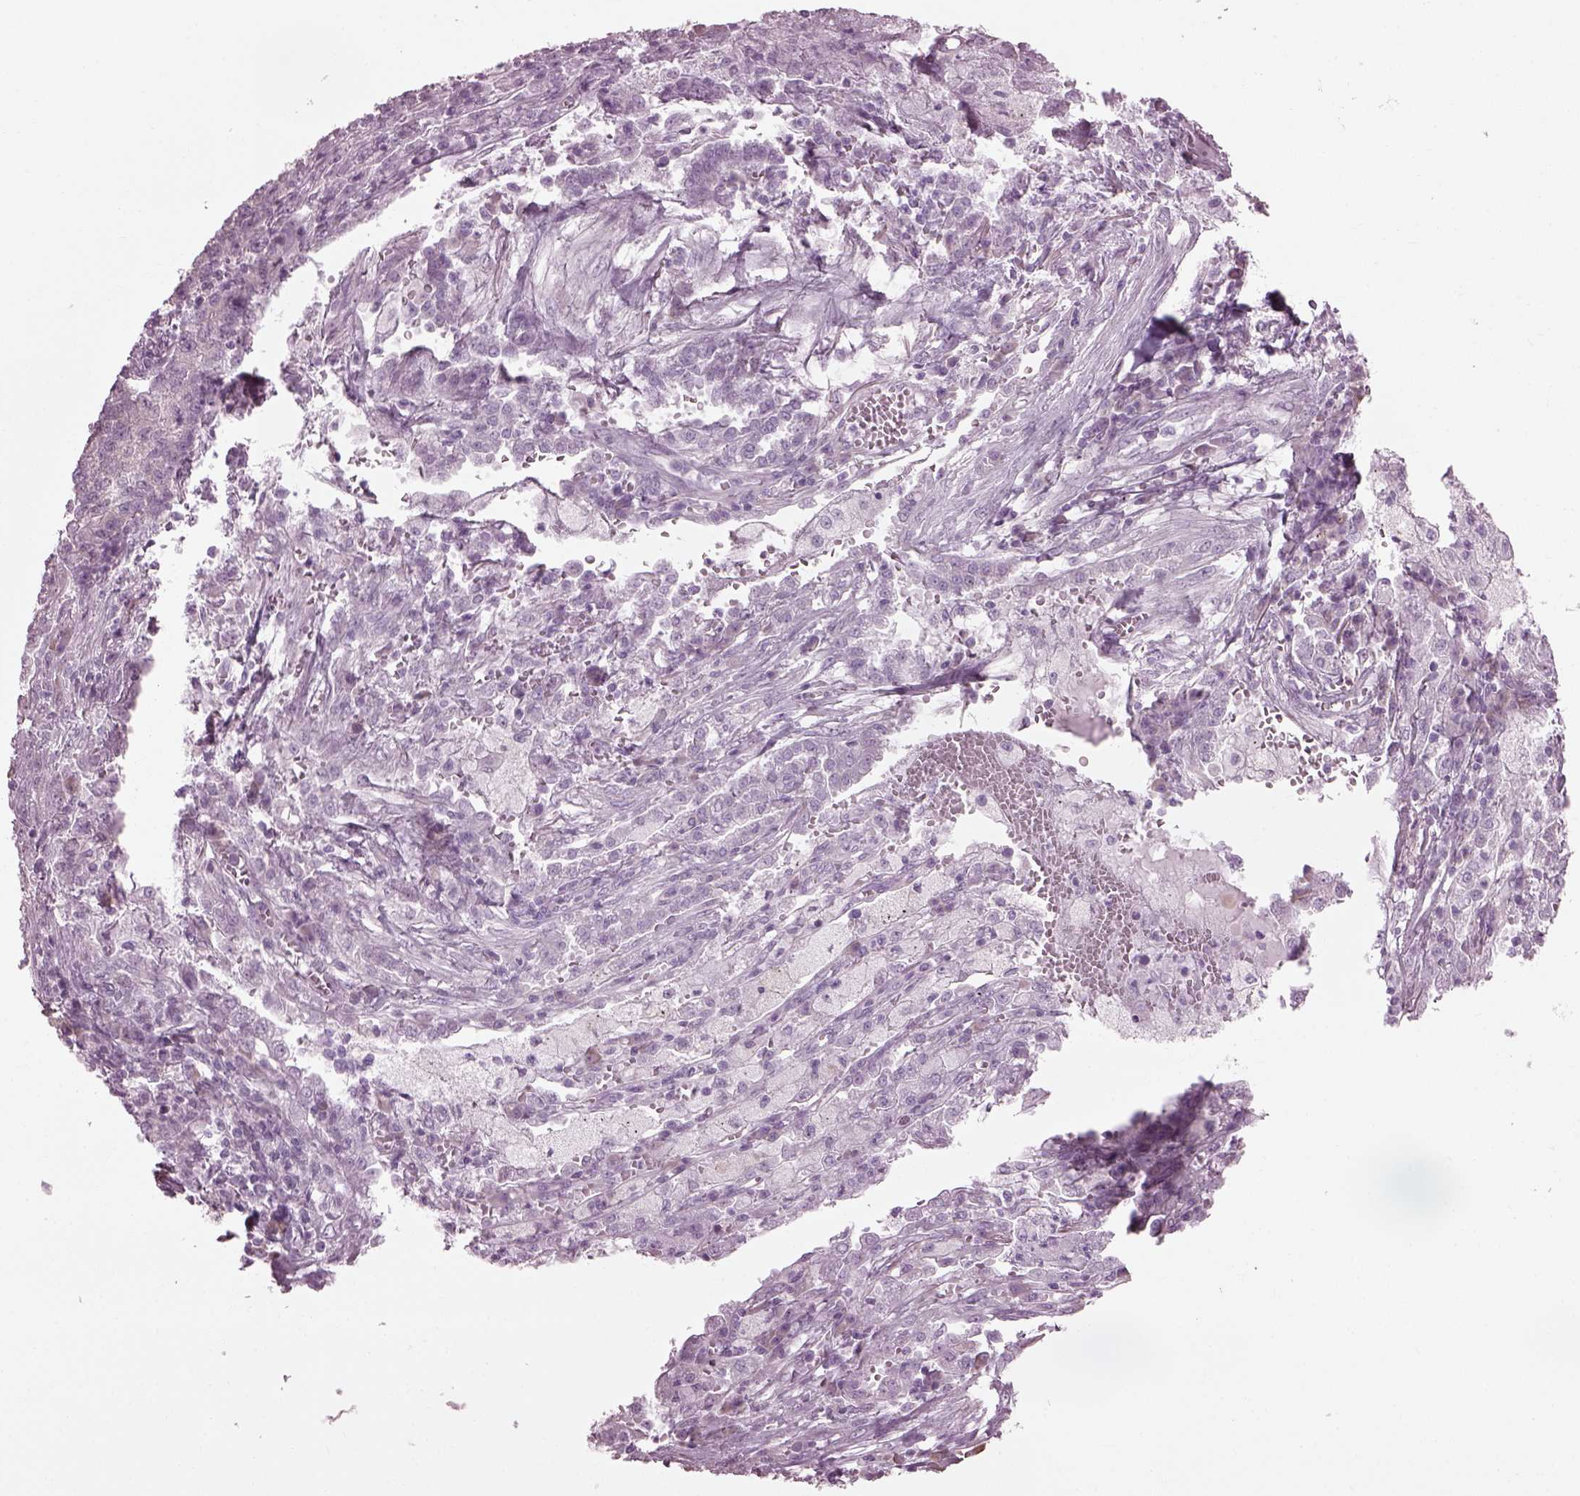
{"staining": {"intensity": "negative", "quantity": "none", "location": "none"}, "tissue": "lung cancer", "cell_type": "Tumor cells", "image_type": "cancer", "snomed": [{"axis": "morphology", "description": "Adenocarcinoma, NOS"}, {"axis": "topography", "description": "Lung"}], "caption": "There is no significant staining in tumor cells of lung adenocarcinoma. (Brightfield microscopy of DAB immunohistochemistry (IHC) at high magnification).", "gene": "CABP5", "patient": {"sex": "male", "age": 57}}